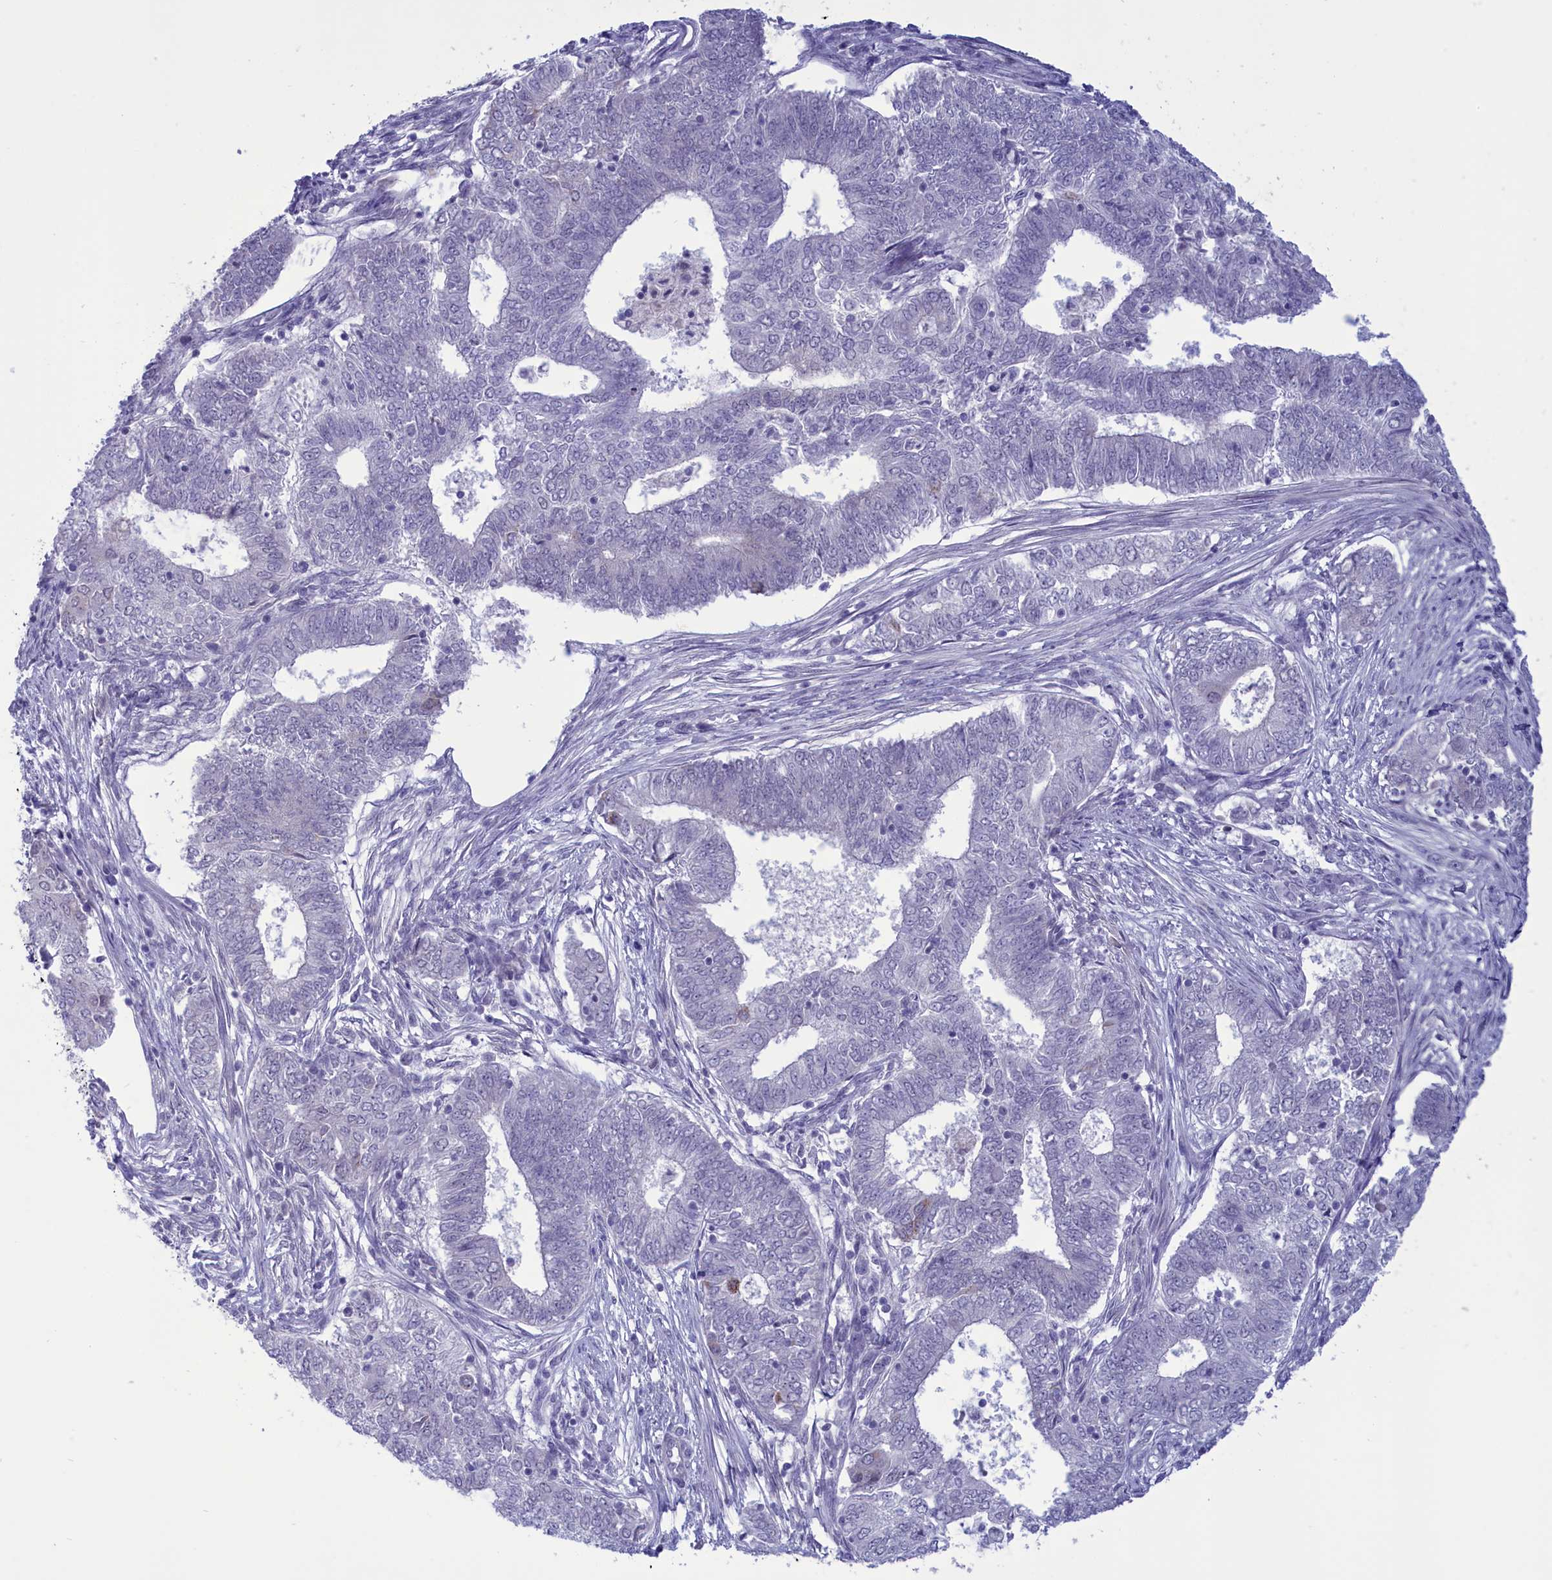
{"staining": {"intensity": "negative", "quantity": "none", "location": "none"}, "tissue": "endometrial cancer", "cell_type": "Tumor cells", "image_type": "cancer", "snomed": [{"axis": "morphology", "description": "Adenocarcinoma, NOS"}, {"axis": "topography", "description": "Endometrium"}], "caption": "This is an IHC micrograph of endometrial cancer (adenocarcinoma). There is no positivity in tumor cells.", "gene": "ELOA2", "patient": {"sex": "female", "age": 62}}